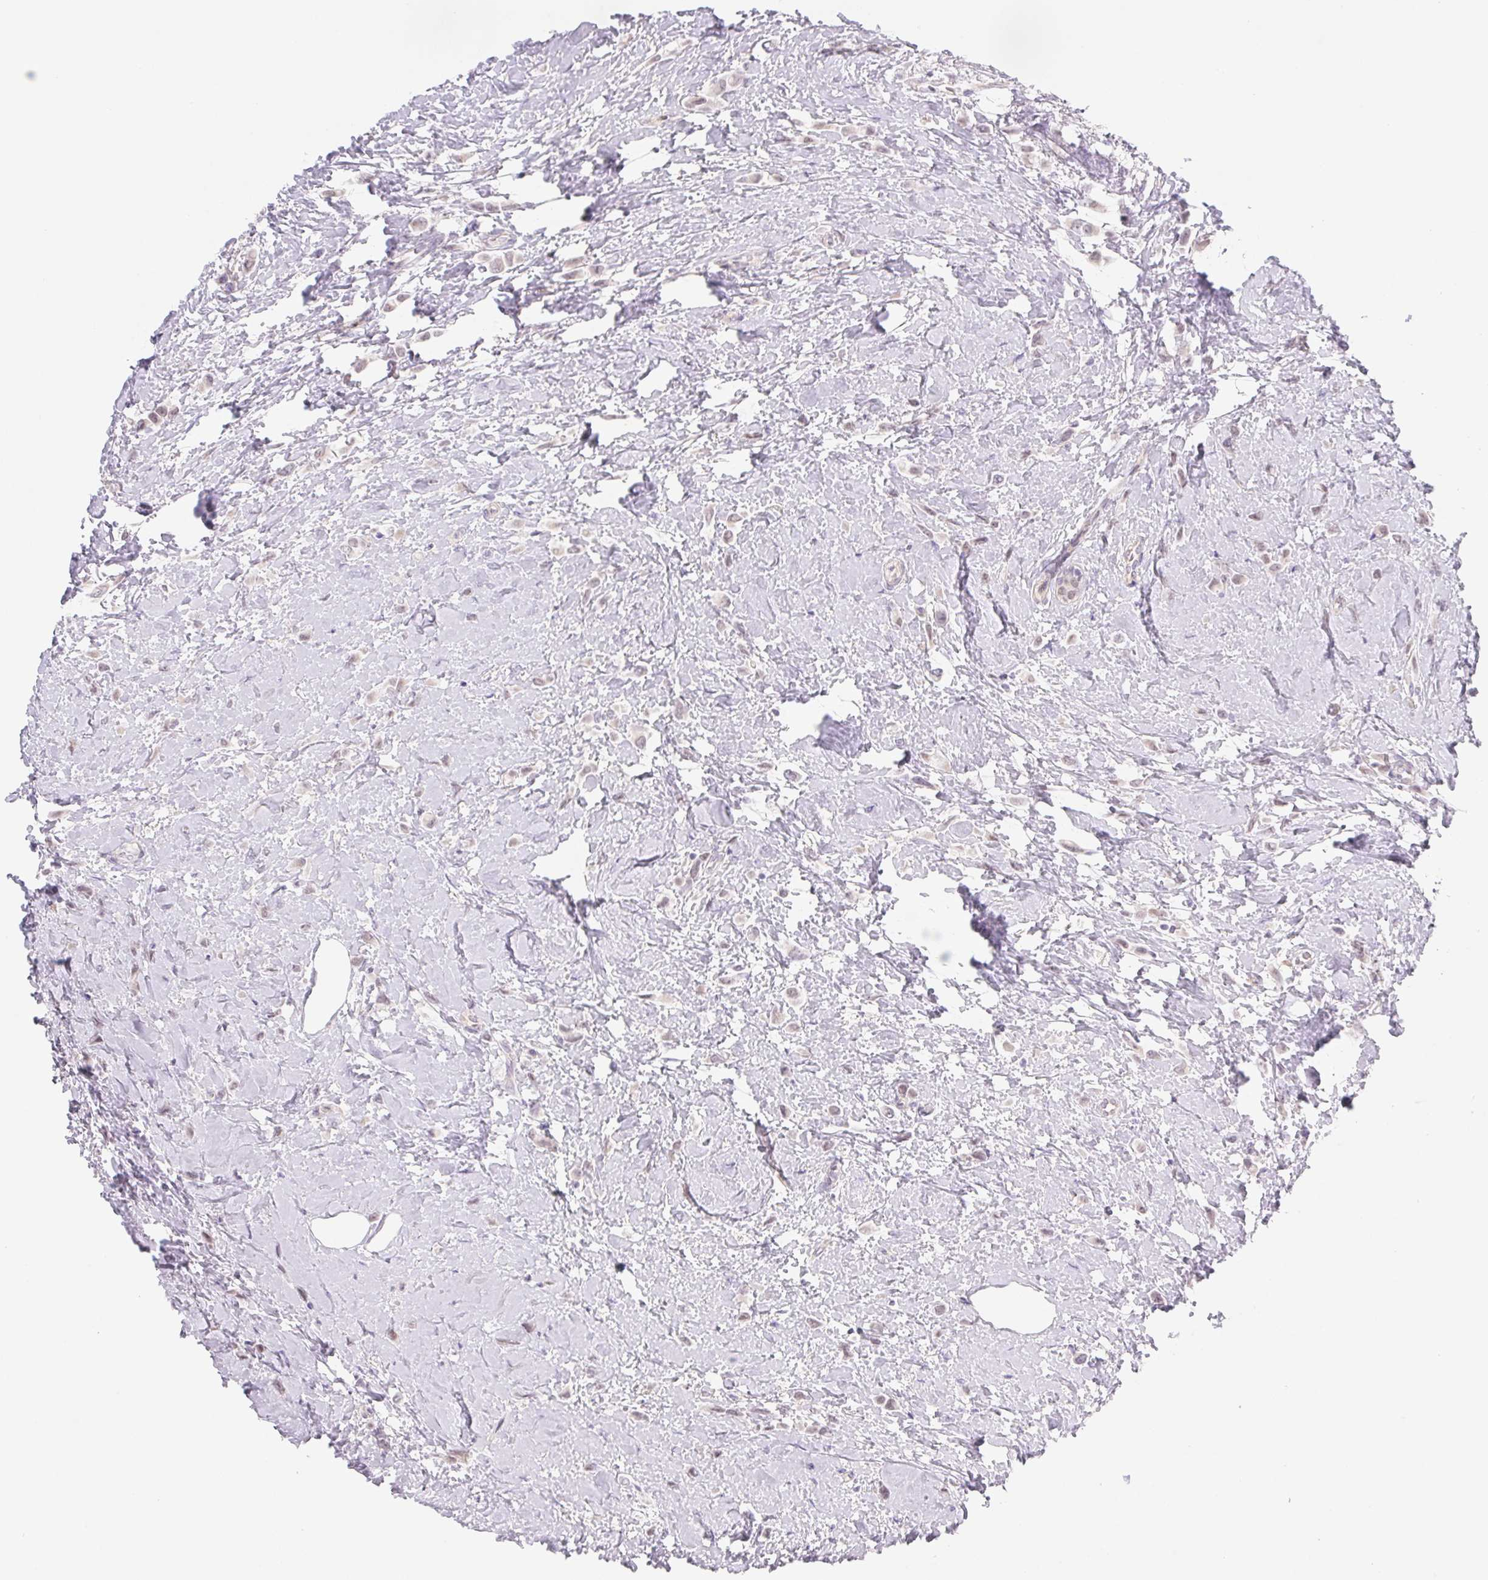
{"staining": {"intensity": "weak", "quantity": "<25%", "location": "cytoplasmic/membranous"}, "tissue": "breast cancer", "cell_type": "Tumor cells", "image_type": "cancer", "snomed": [{"axis": "morphology", "description": "Lobular carcinoma"}, {"axis": "topography", "description": "Breast"}], "caption": "The micrograph exhibits no staining of tumor cells in breast cancer (lobular carcinoma).", "gene": "CTNND2", "patient": {"sex": "female", "age": 66}}